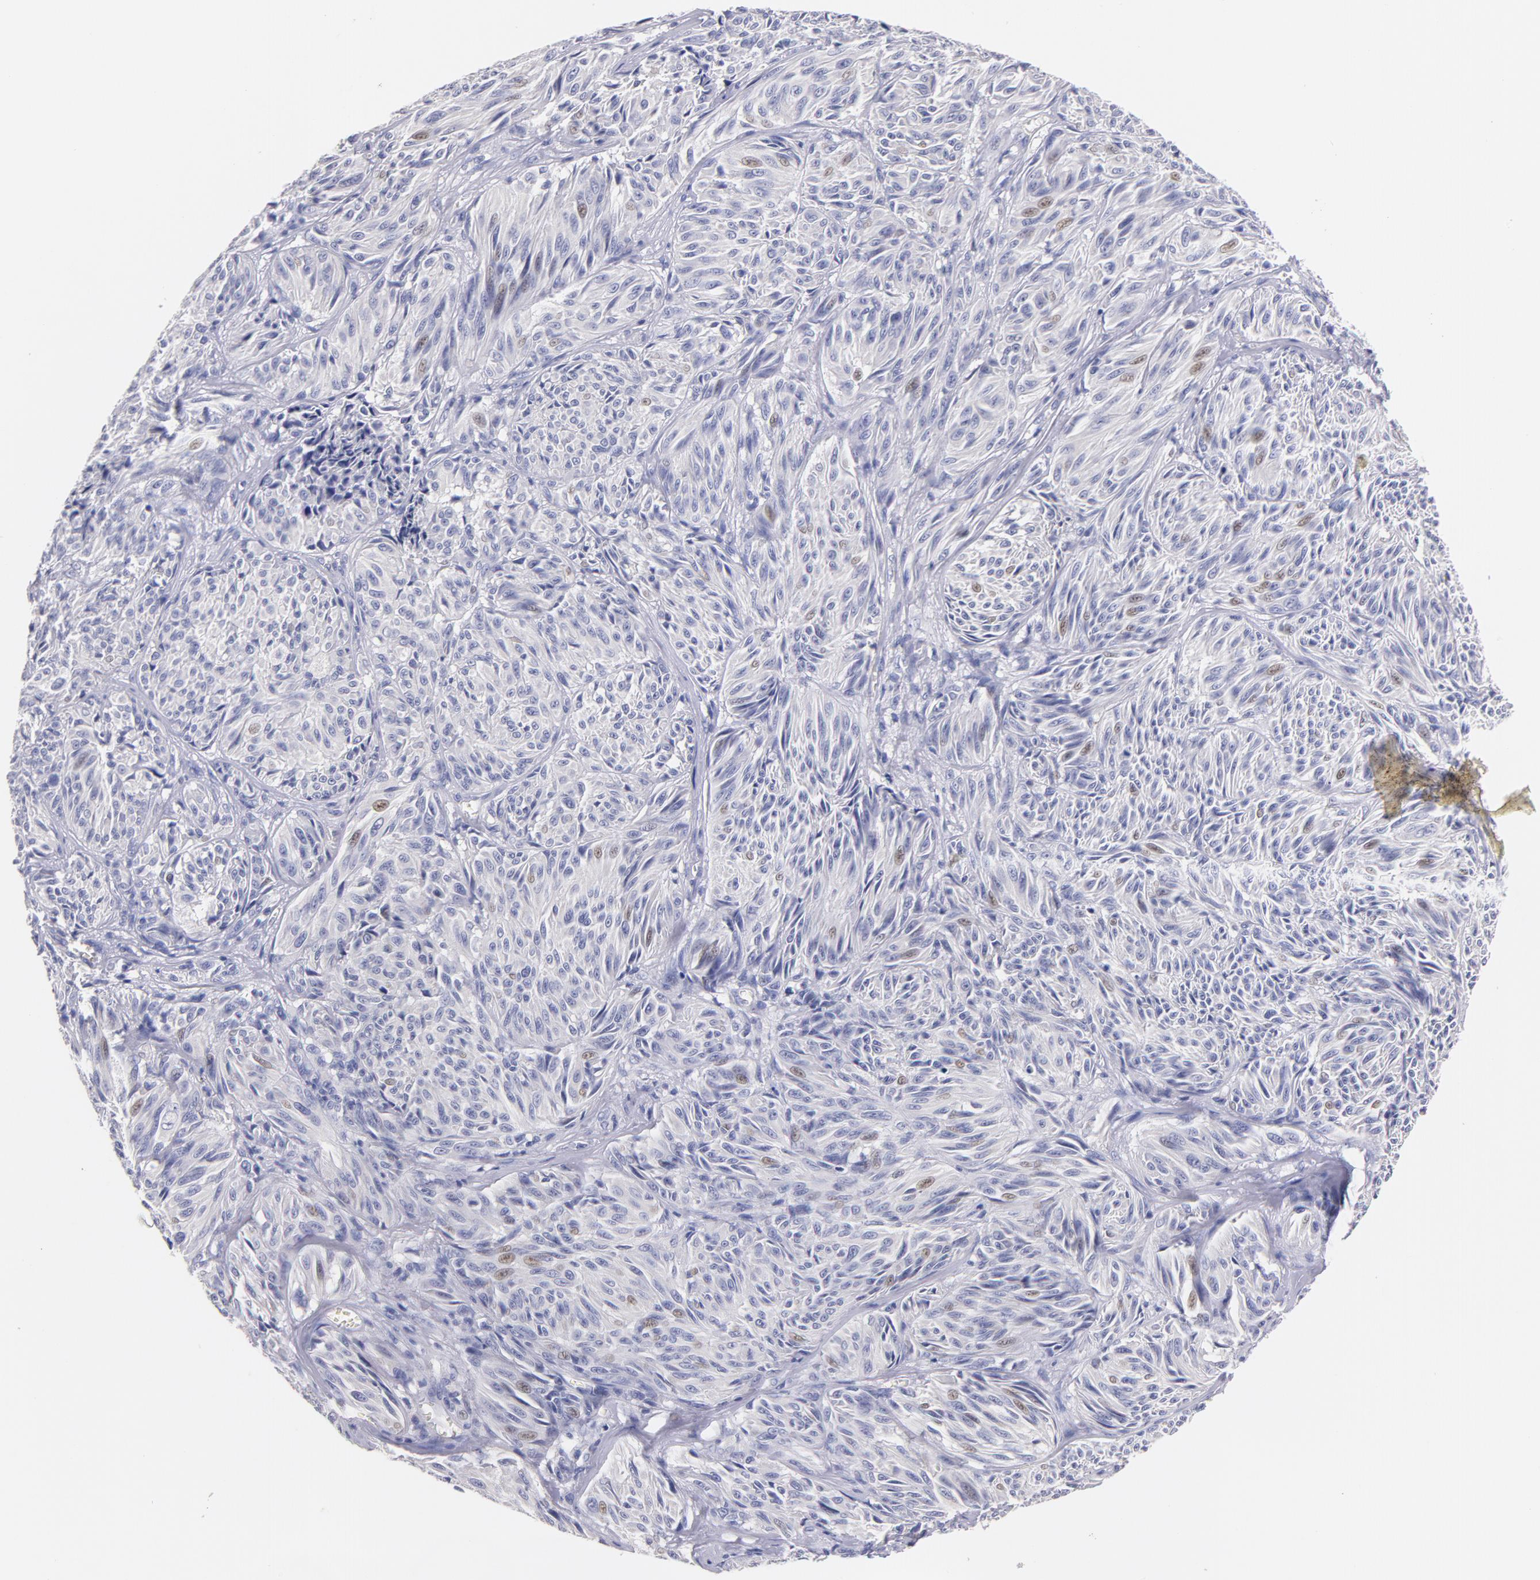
{"staining": {"intensity": "weak", "quantity": "<25%", "location": "nuclear"}, "tissue": "melanoma", "cell_type": "Tumor cells", "image_type": "cancer", "snomed": [{"axis": "morphology", "description": "Malignant melanoma, NOS"}, {"axis": "topography", "description": "Skin"}], "caption": "Malignant melanoma was stained to show a protein in brown. There is no significant positivity in tumor cells.", "gene": "CD44", "patient": {"sex": "male", "age": 54}}